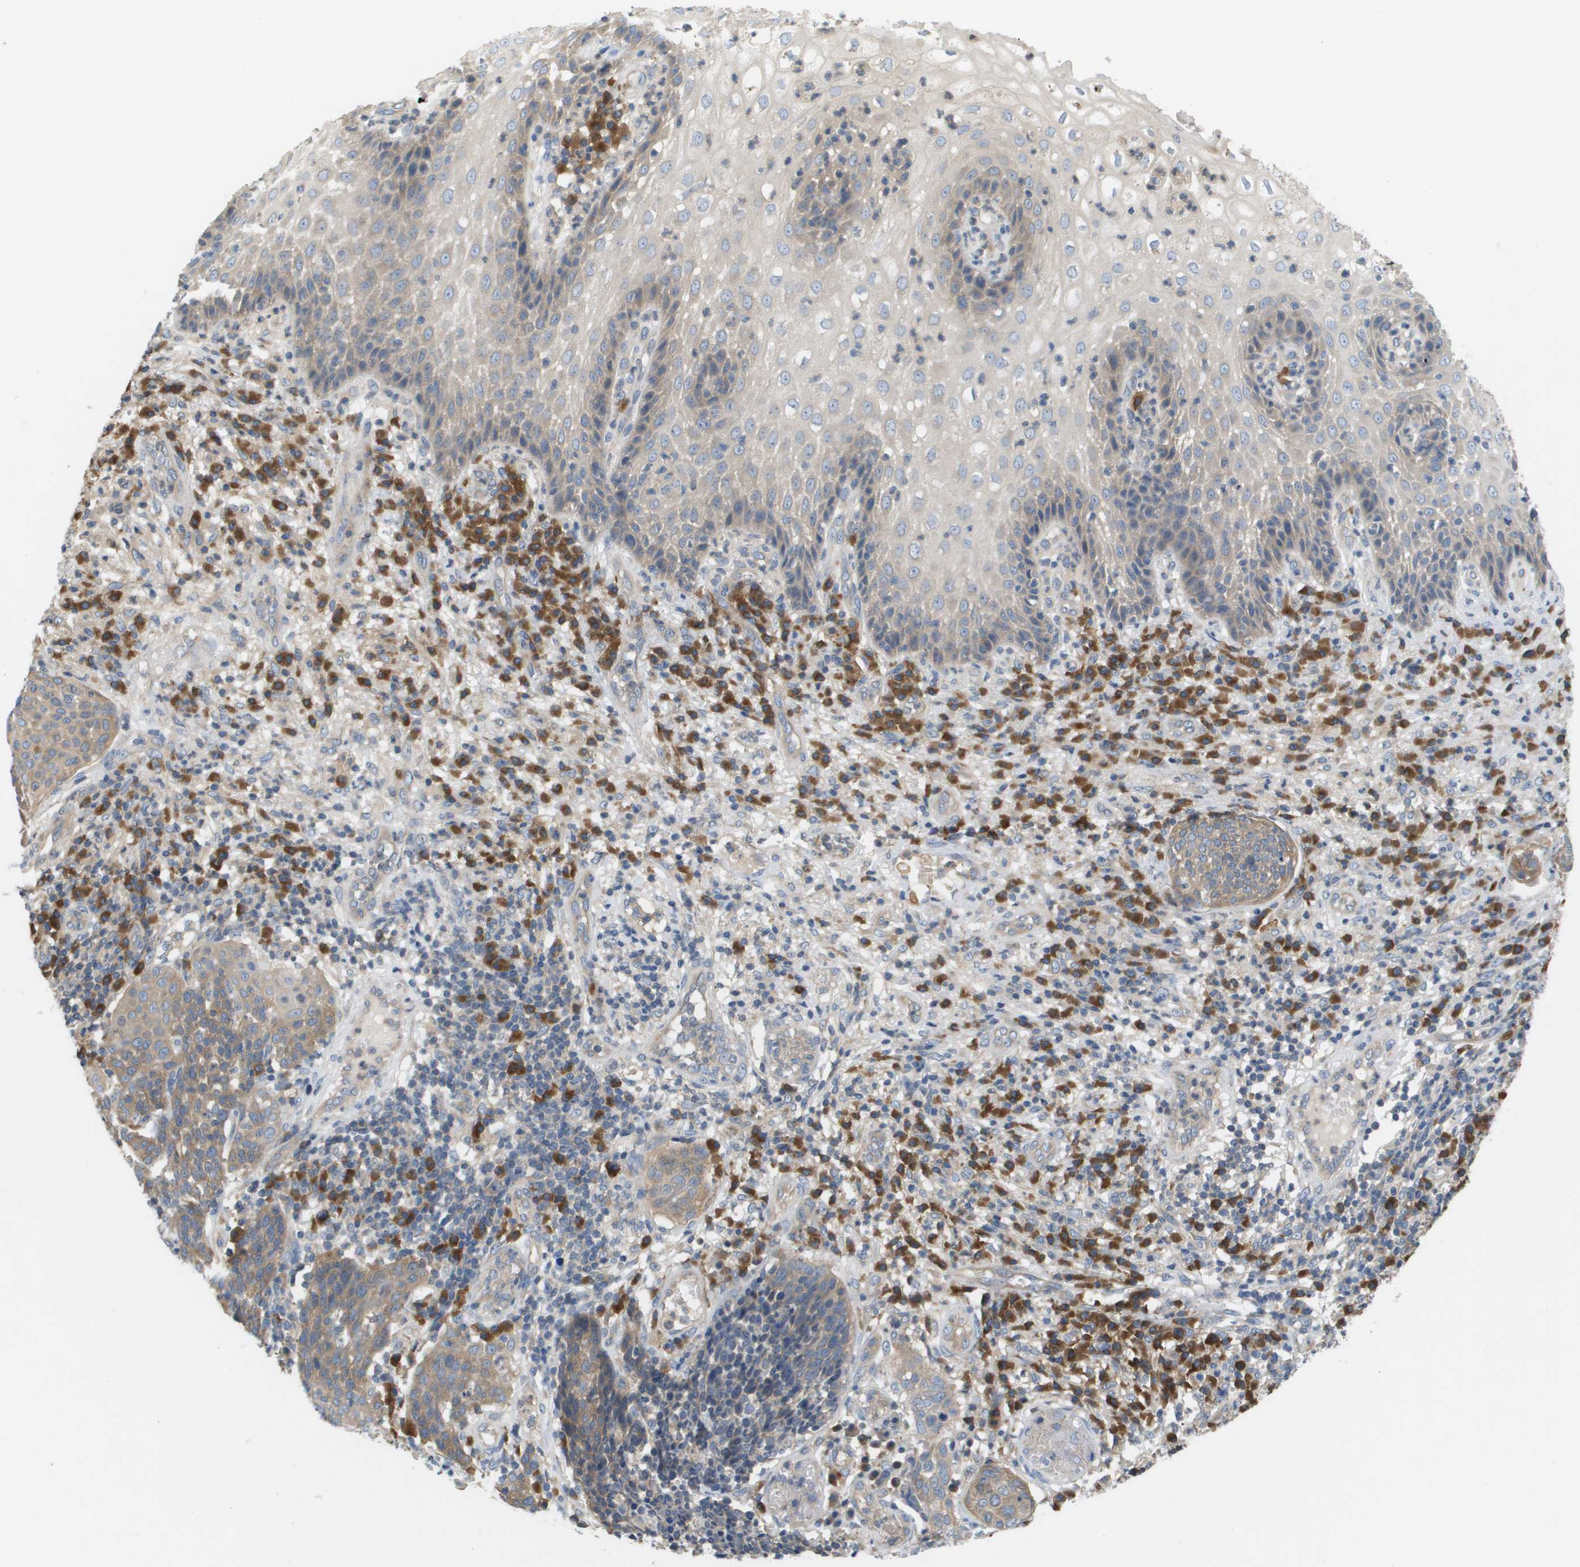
{"staining": {"intensity": "weak", "quantity": "<25%", "location": "cytoplasmic/membranous"}, "tissue": "cervical cancer", "cell_type": "Tumor cells", "image_type": "cancer", "snomed": [{"axis": "morphology", "description": "Squamous cell carcinoma, NOS"}, {"axis": "topography", "description": "Cervix"}], "caption": "Immunohistochemistry histopathology image of human cervical cancer stained for a protein (brown), which reveals no positivity in tumor cells.", "gene": "UBA5", "patient": {"sex": "female", "age": 34}}